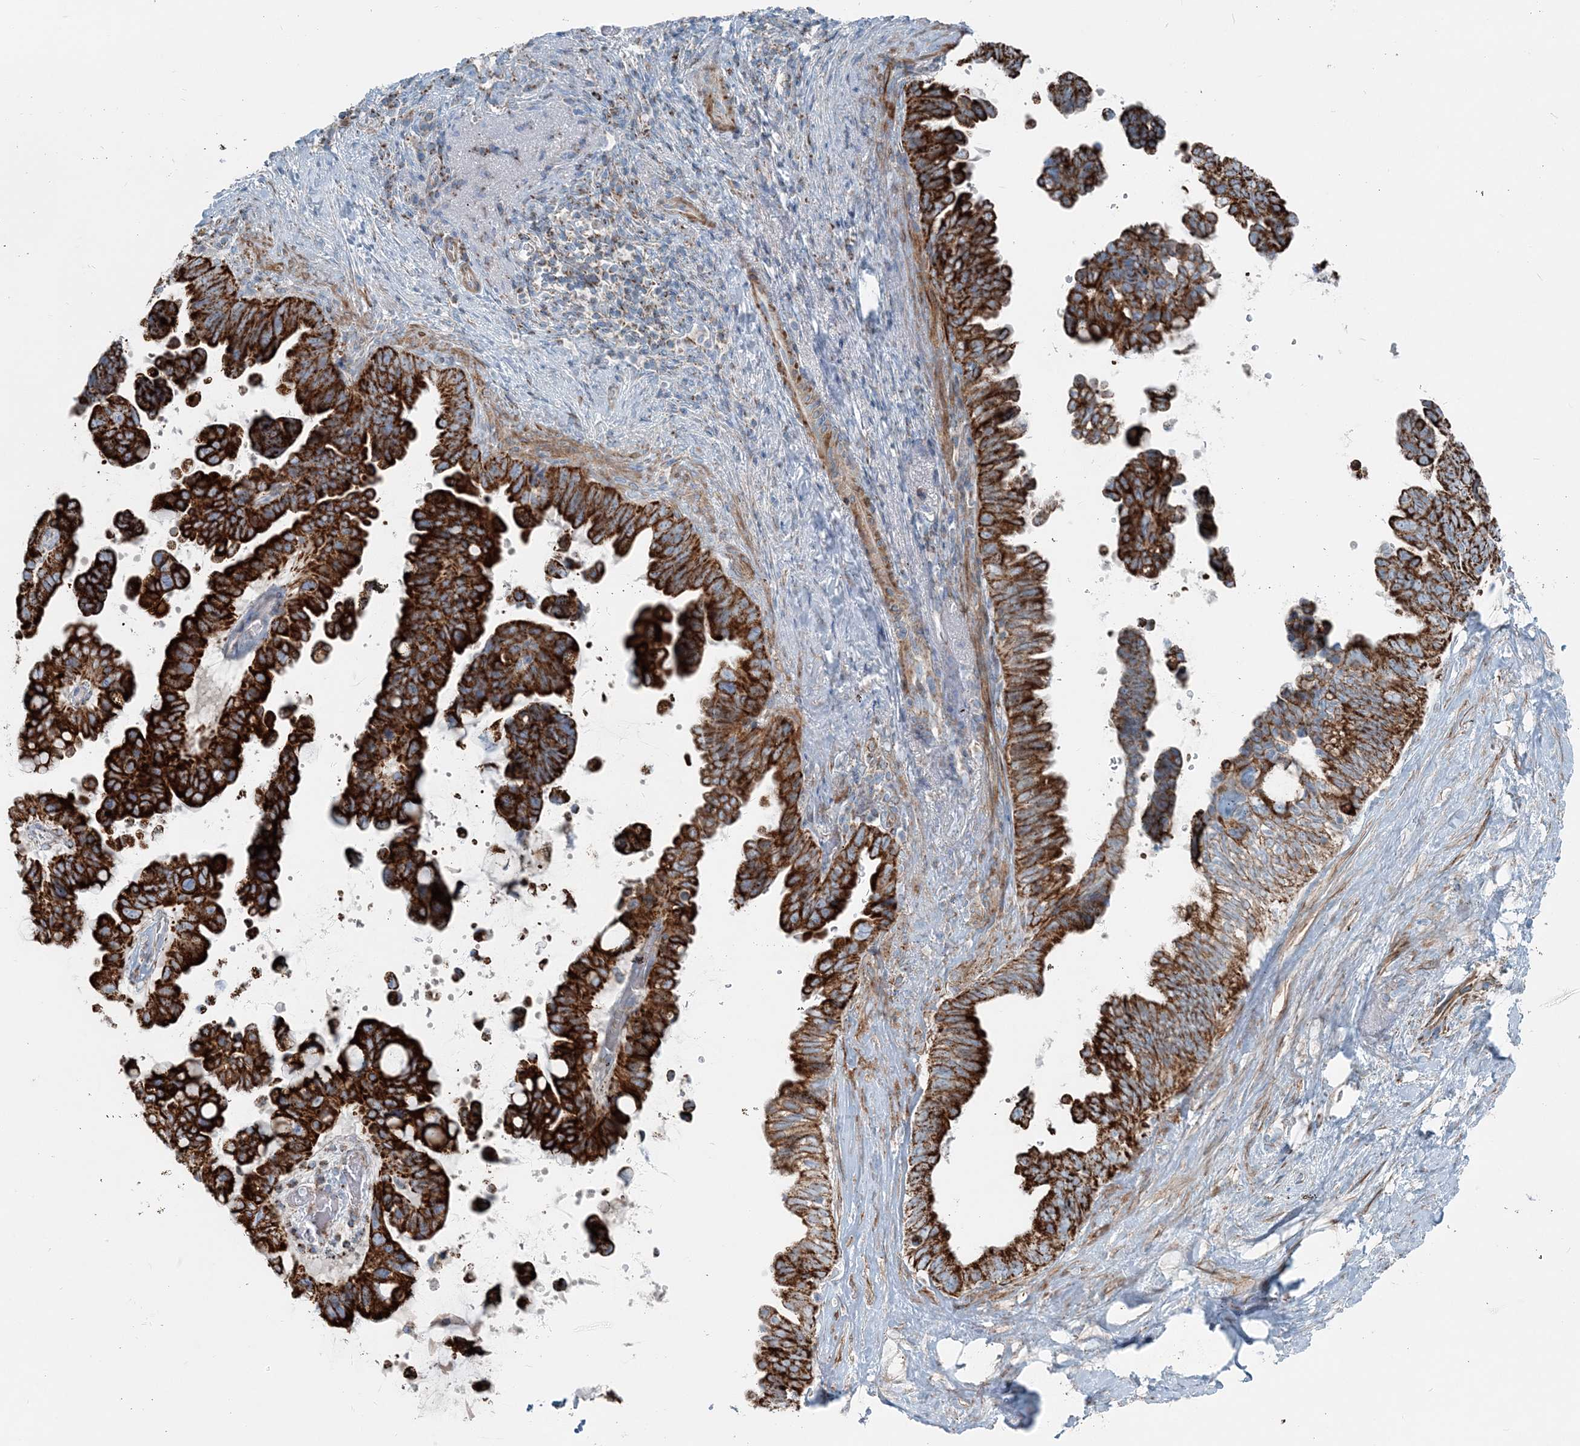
{"staining": {"intensity": "strong", "quantity": ">75%", "location": "cytoplasmic/membranous"}, "tissue": "pancreatic cancer", "cell_type": "Tumor cells", "image_type": "cancer", "snomed": [{"axis": "morphology", "description": "Adenocarcinoma, NOS"}, {"axis": "topography", "description": "Pancreas"}], "caption": "Protein expression analysis of pancreatic cancer reveals strong cytoplasmic/membranous positivity in approximately >75% of tumor cells. (Stains: DAB (3,3'-diaminobenzidine) in brown, nuclei in blue, Microscopy: brightfield microscopy at high magnification).", "gene": "INTU", "patient": {"sex": "female", "age": 72}}